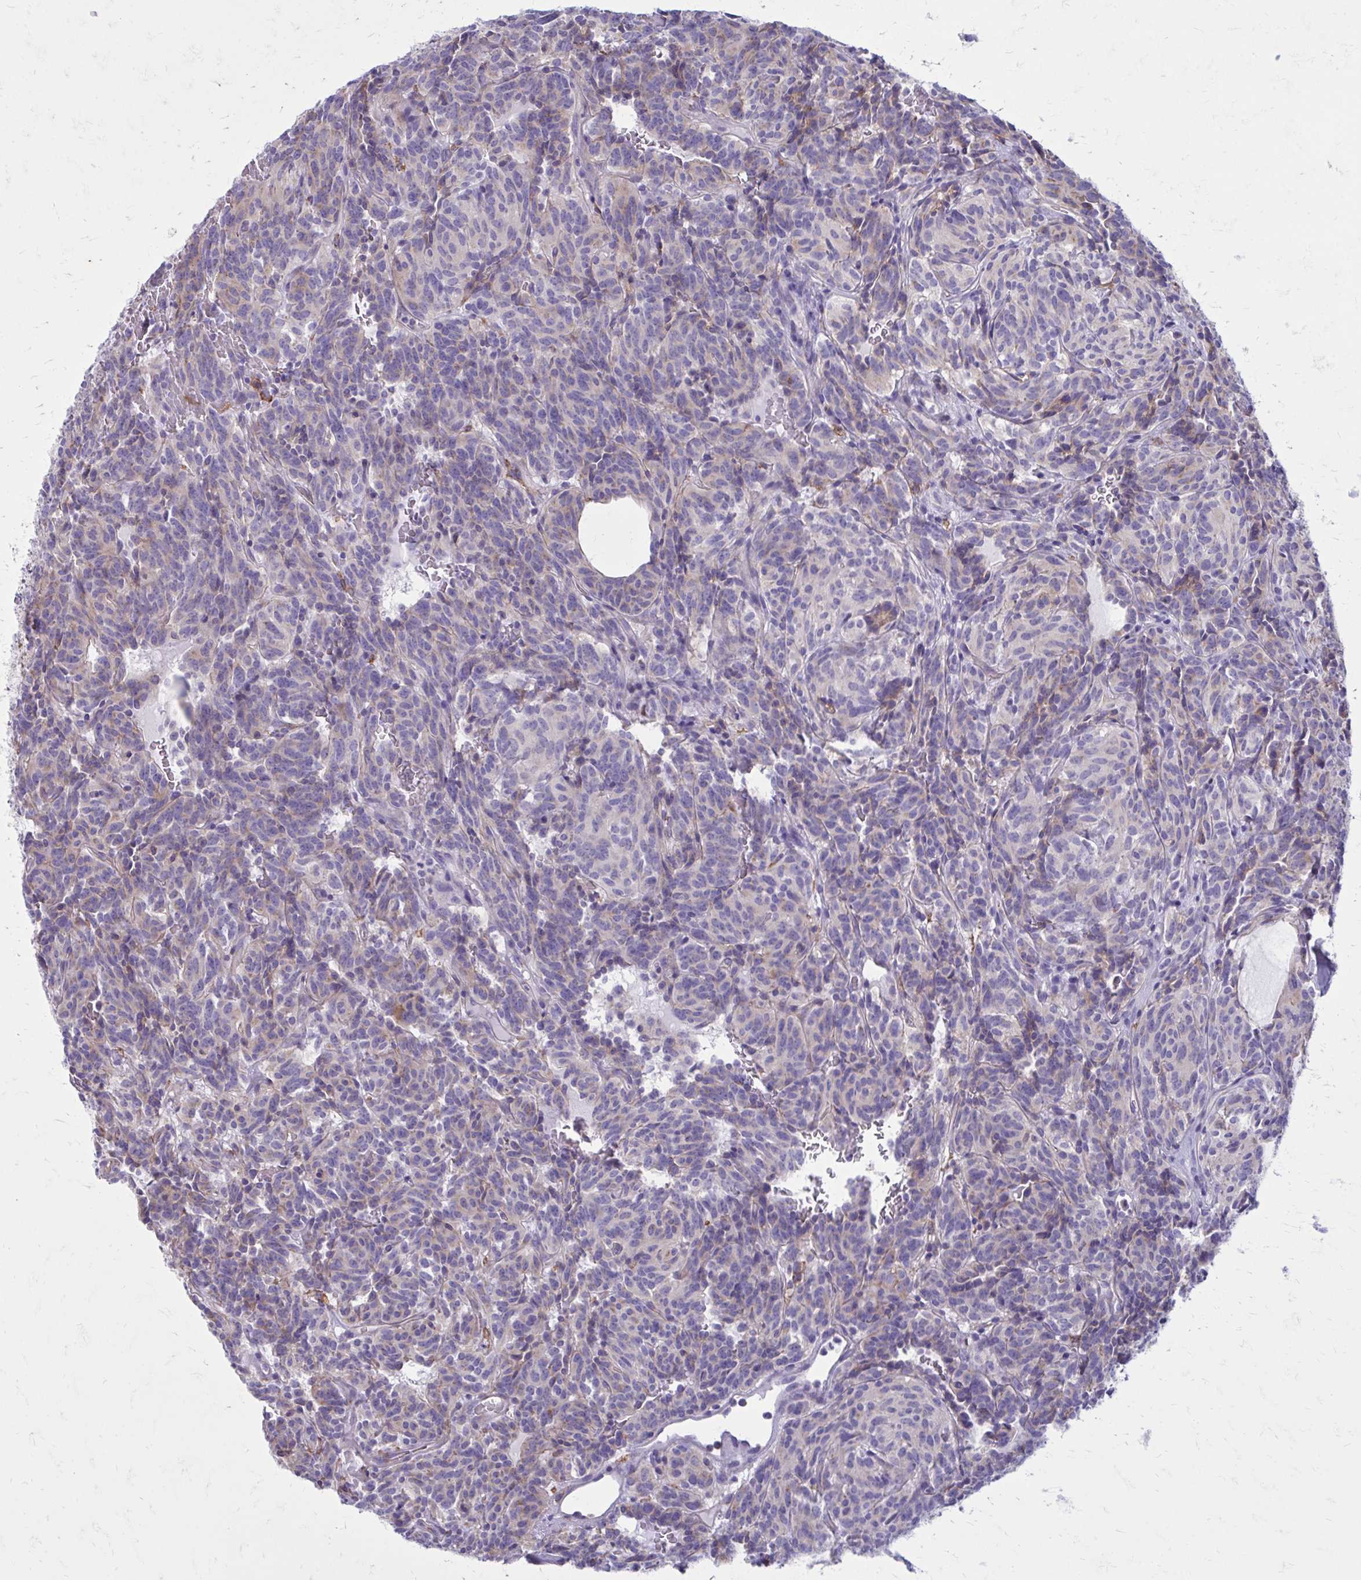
{"staining": {"intensity": "negative", "quantity": "none", "location": "none"}, "tissue": "carcinoid", "cell_type": "Tumor cells", "image_type": "cancer", "snomed": [{"axis": "morphology", "description": "Carcinoid, malignant, NOS"}, {"axis": "topography", "description": "Lung"}], "caption": "DAB (3,3'-diaminobenzidine) immunohistochemical staining of human carcinoid shows no significant staining in tumor cells. (DAB immunohistochemistry (IHC) with hematoxylin counter stain).", "gene": "CLTA", "patient": {"sex": "female", "age": 61}}